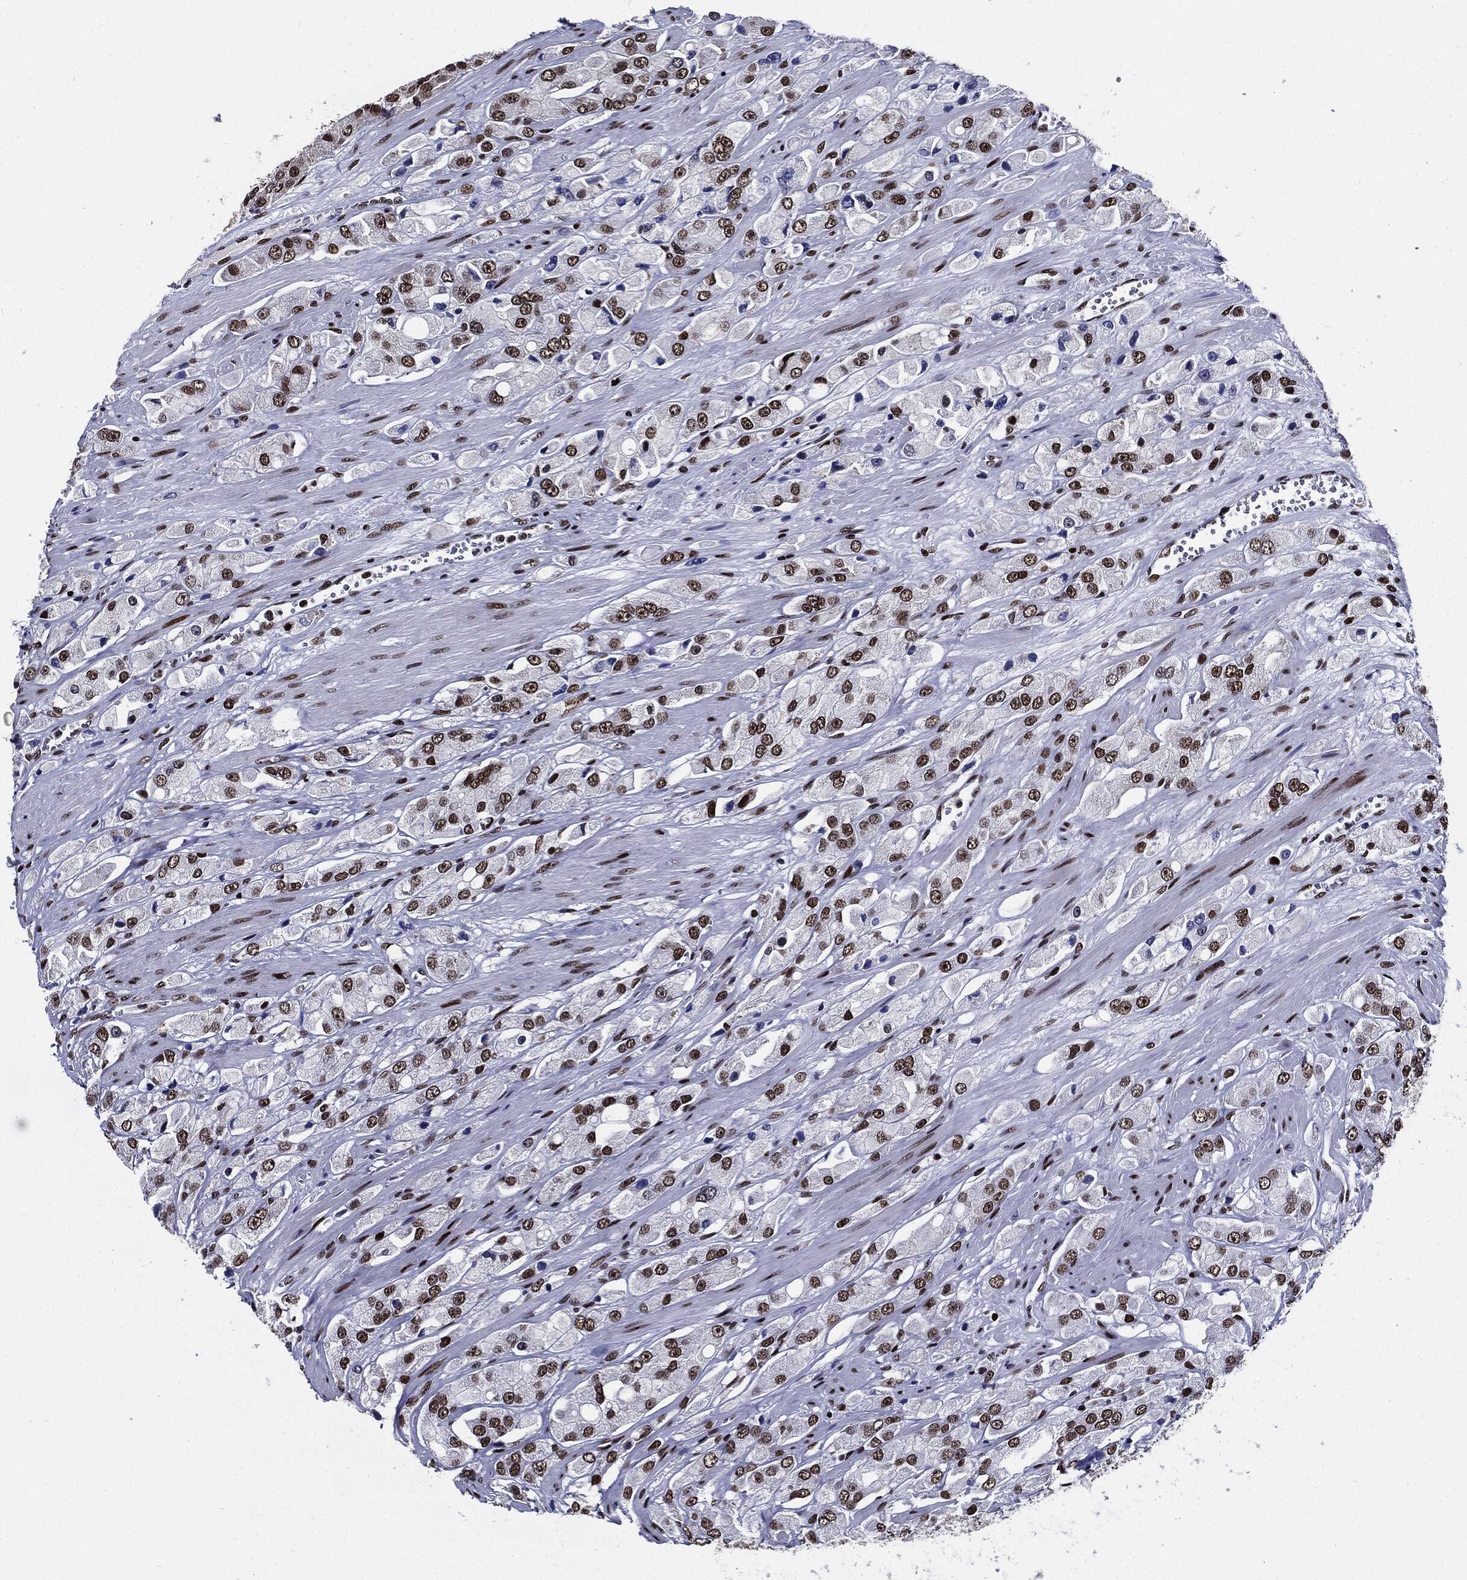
{"staining": {"intensity": "strong", "quantity": ">75%", "location": "nuclear"}, "tissue": "prostate cancer", "cell_type": "Tumor cells", "image_type": "cancer", "snomed": [{"axis": "morphology", "description": "Adenocarcinoma, NOS"}, {"axis": "topography", "description": "Prostate and seminal vesicle, NOS"}, {"axis": "topography", "description": "Prostate"}], "caption": "Protein expression analysis of human adenocarcinoma (prostate) reveals strong nuclear expression in about >75% of tumor cells.", "gene": "ZFP91", "patient": {"sex": "male", "age": 64}}